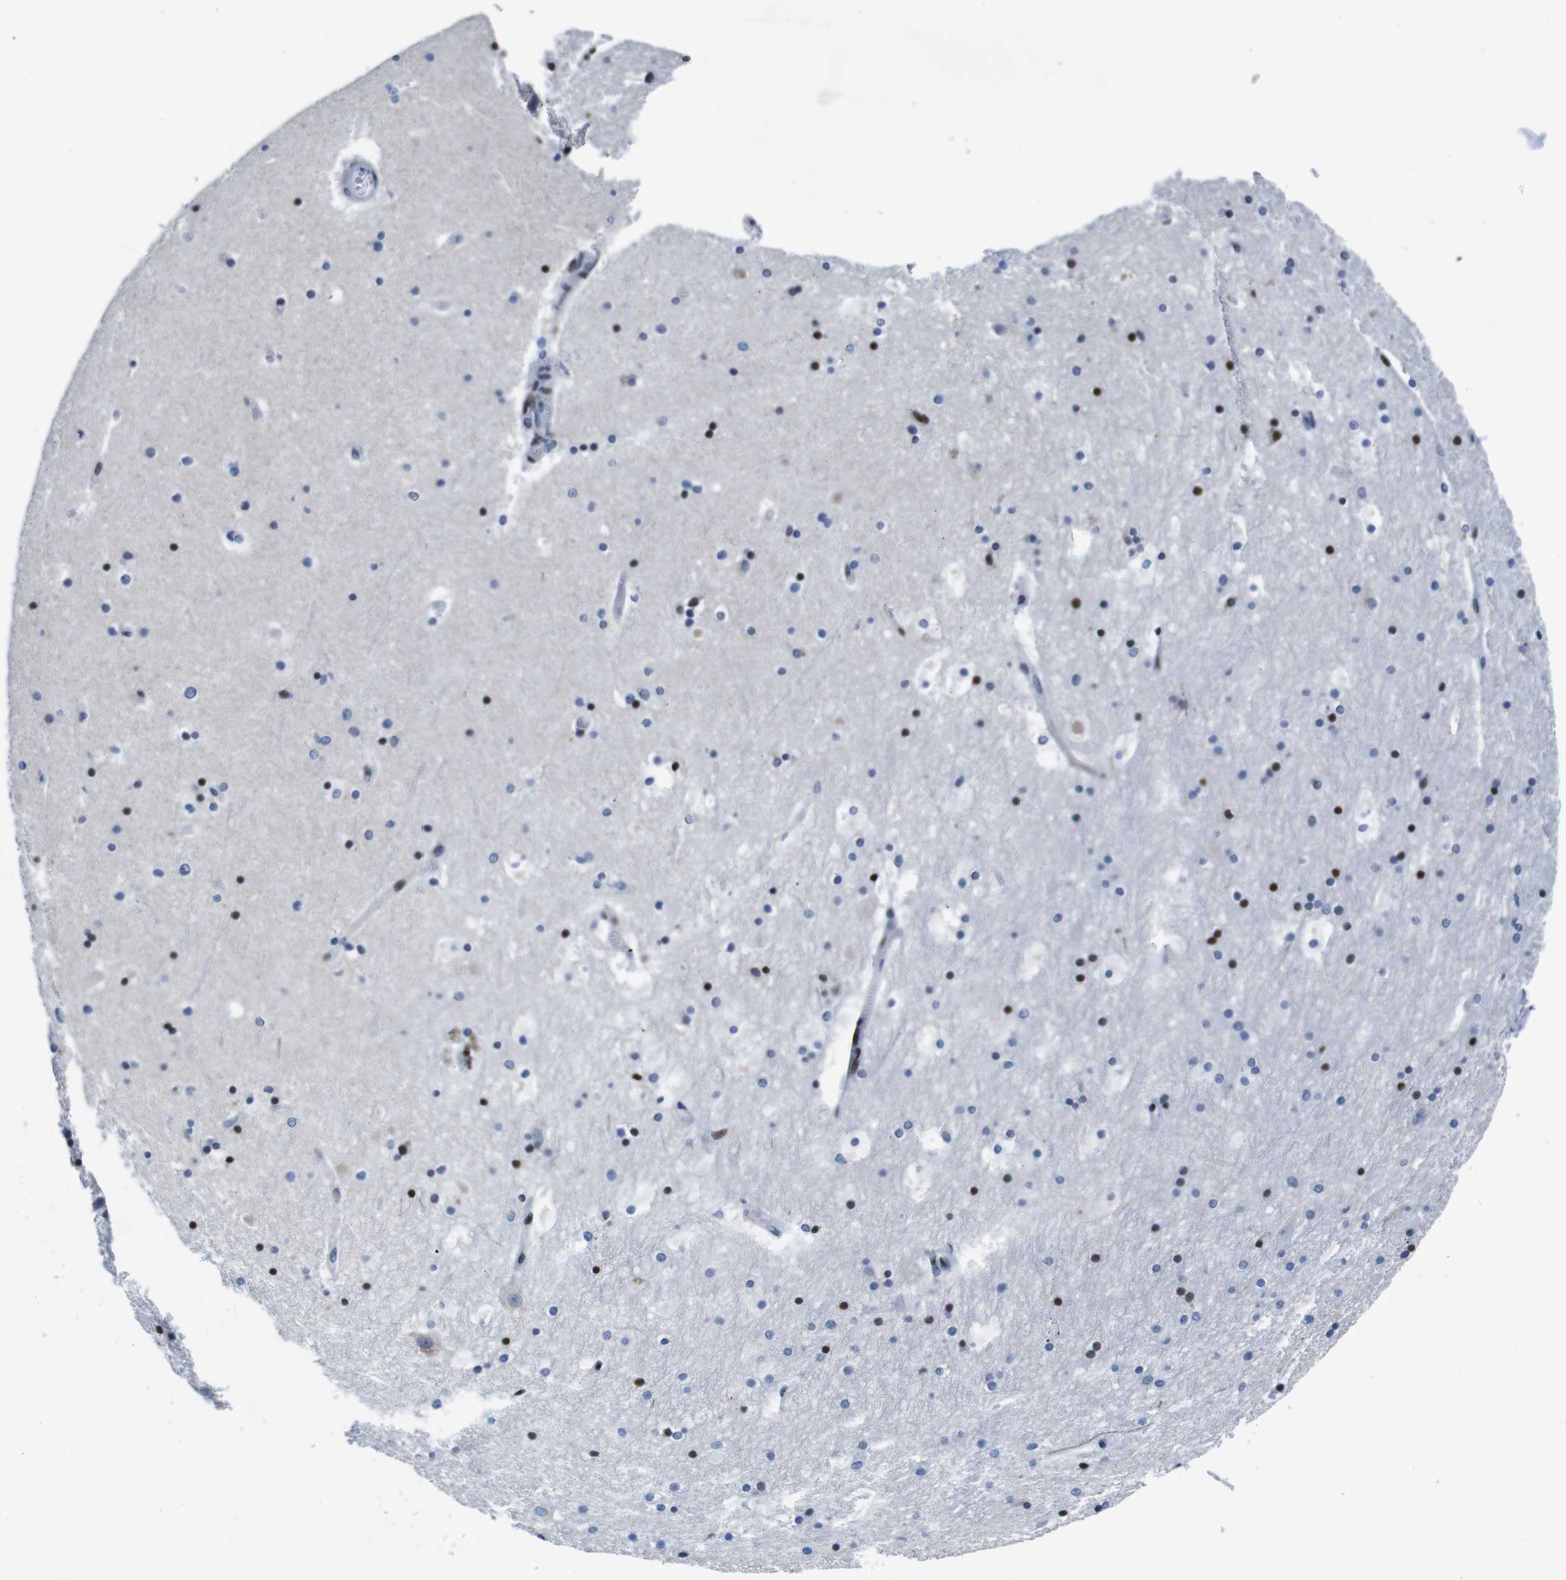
{"staining": {"intensity": "strong", "quantity": "25%-75%", "location": "nuclear"}, "tissue": "hippocampus", "cell_type": "Glial cells", "image_type": "normal", "snomed": [{"axis": "morphology", "description": "Normal tissue, NOS"}, {"axis": "topography", "description": "Hippocampus"}], "caption": "Immunohistochemistry photomicrograph of unremarkable hippocampus stained for a protein (brown), which exhibits high levels of strong nuclear staining in approximately 25%-75% of glial cells.", "gene": "SNX19", "patient": {"sex": "male", "age": 45}}